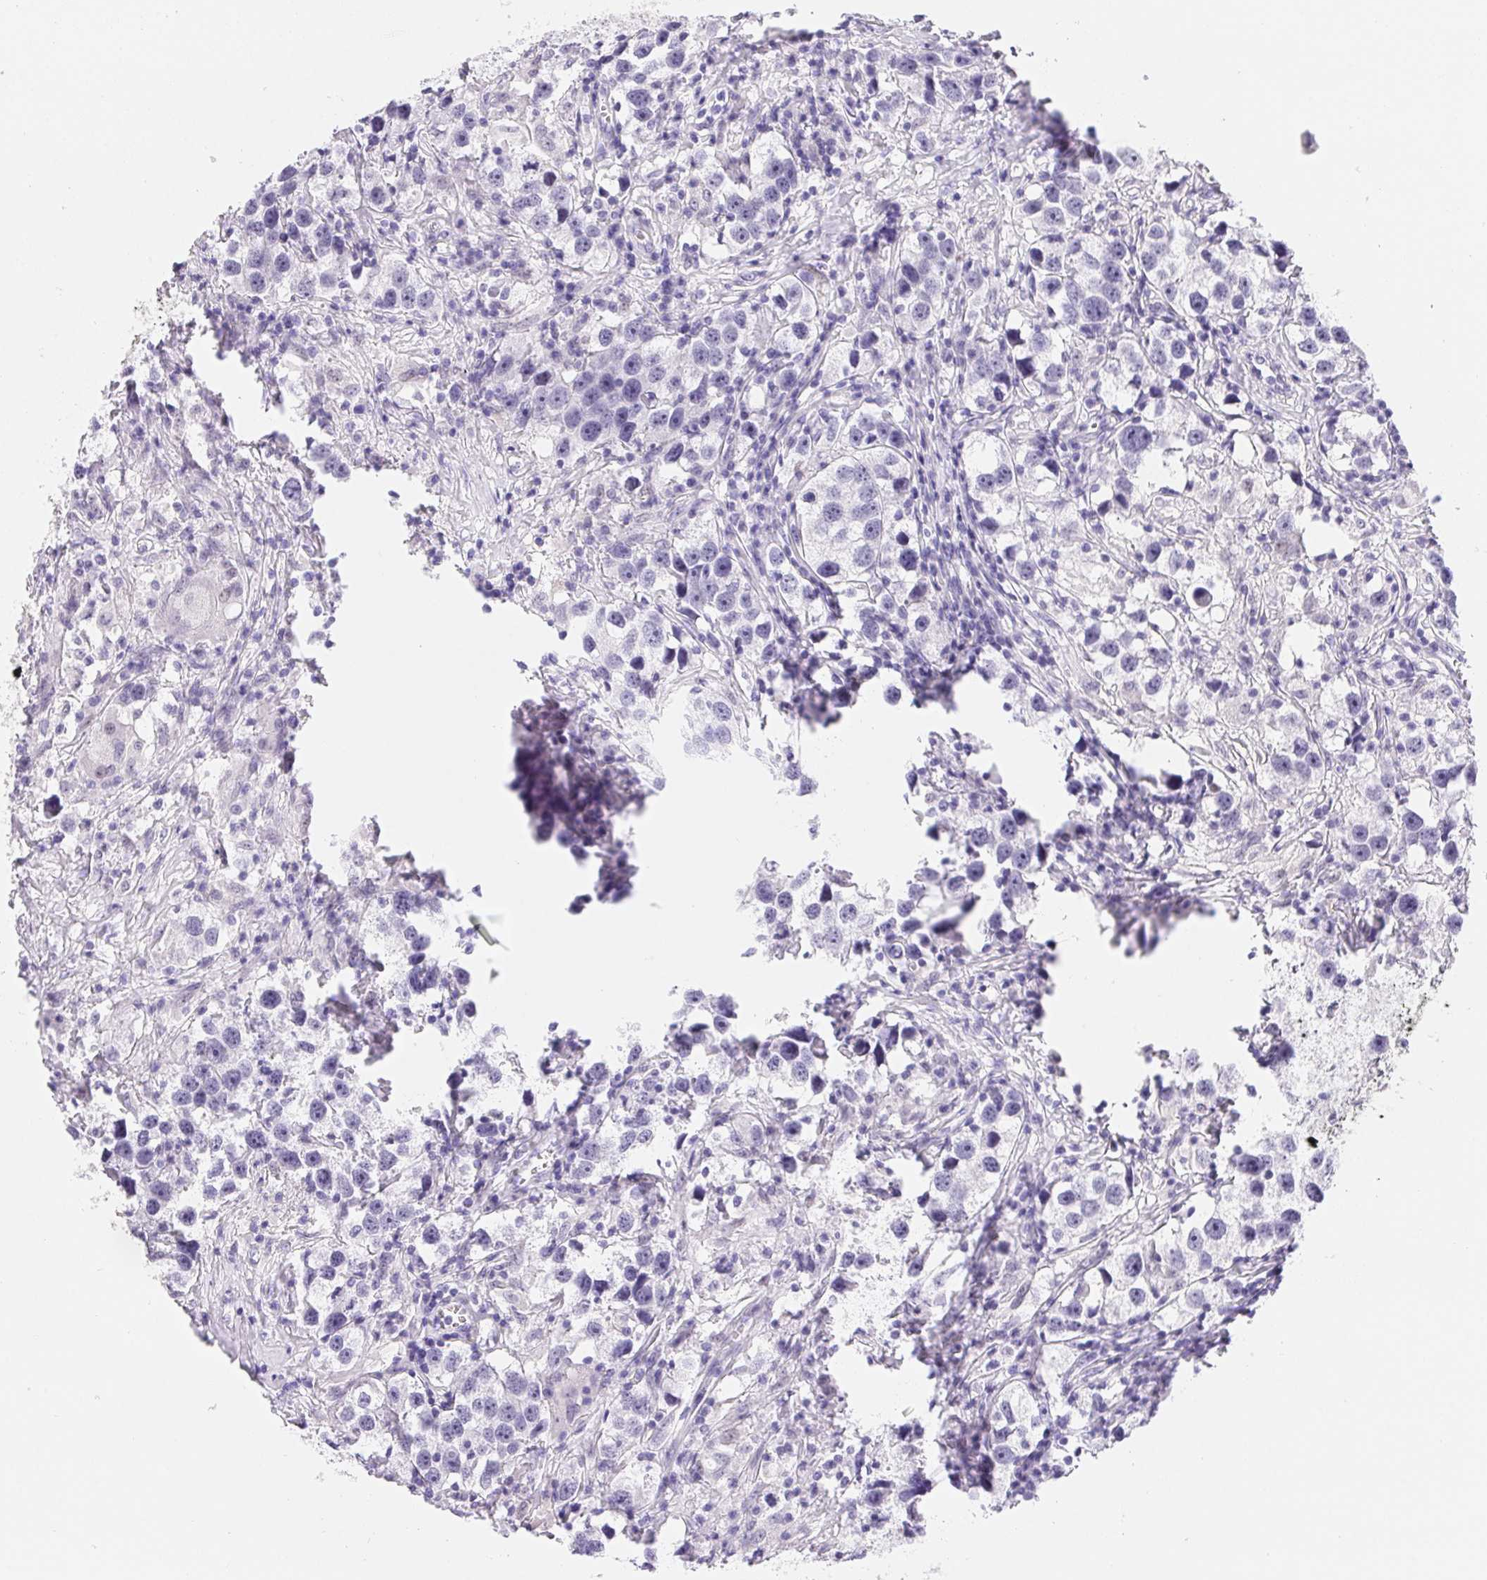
{"staining": {"intensity": "negative", "quantity": "none", "location": "none"}, "tissue": "testis cancer", "cell_type": "Tumor cells", "image_type": "cancer", "snomed": [{"axis": "morphology", "description": "Seminoma, NOS"}, {"axis": "topography", "description": "Testis"}], "caption": "Tumor cells are negative for brown protein staining in testis seminoma. (DAB immunohistochemistry with hematoxylin counter stain).", "gene": "ASGR2", "patient": {"sex": "male", "age": 49}}